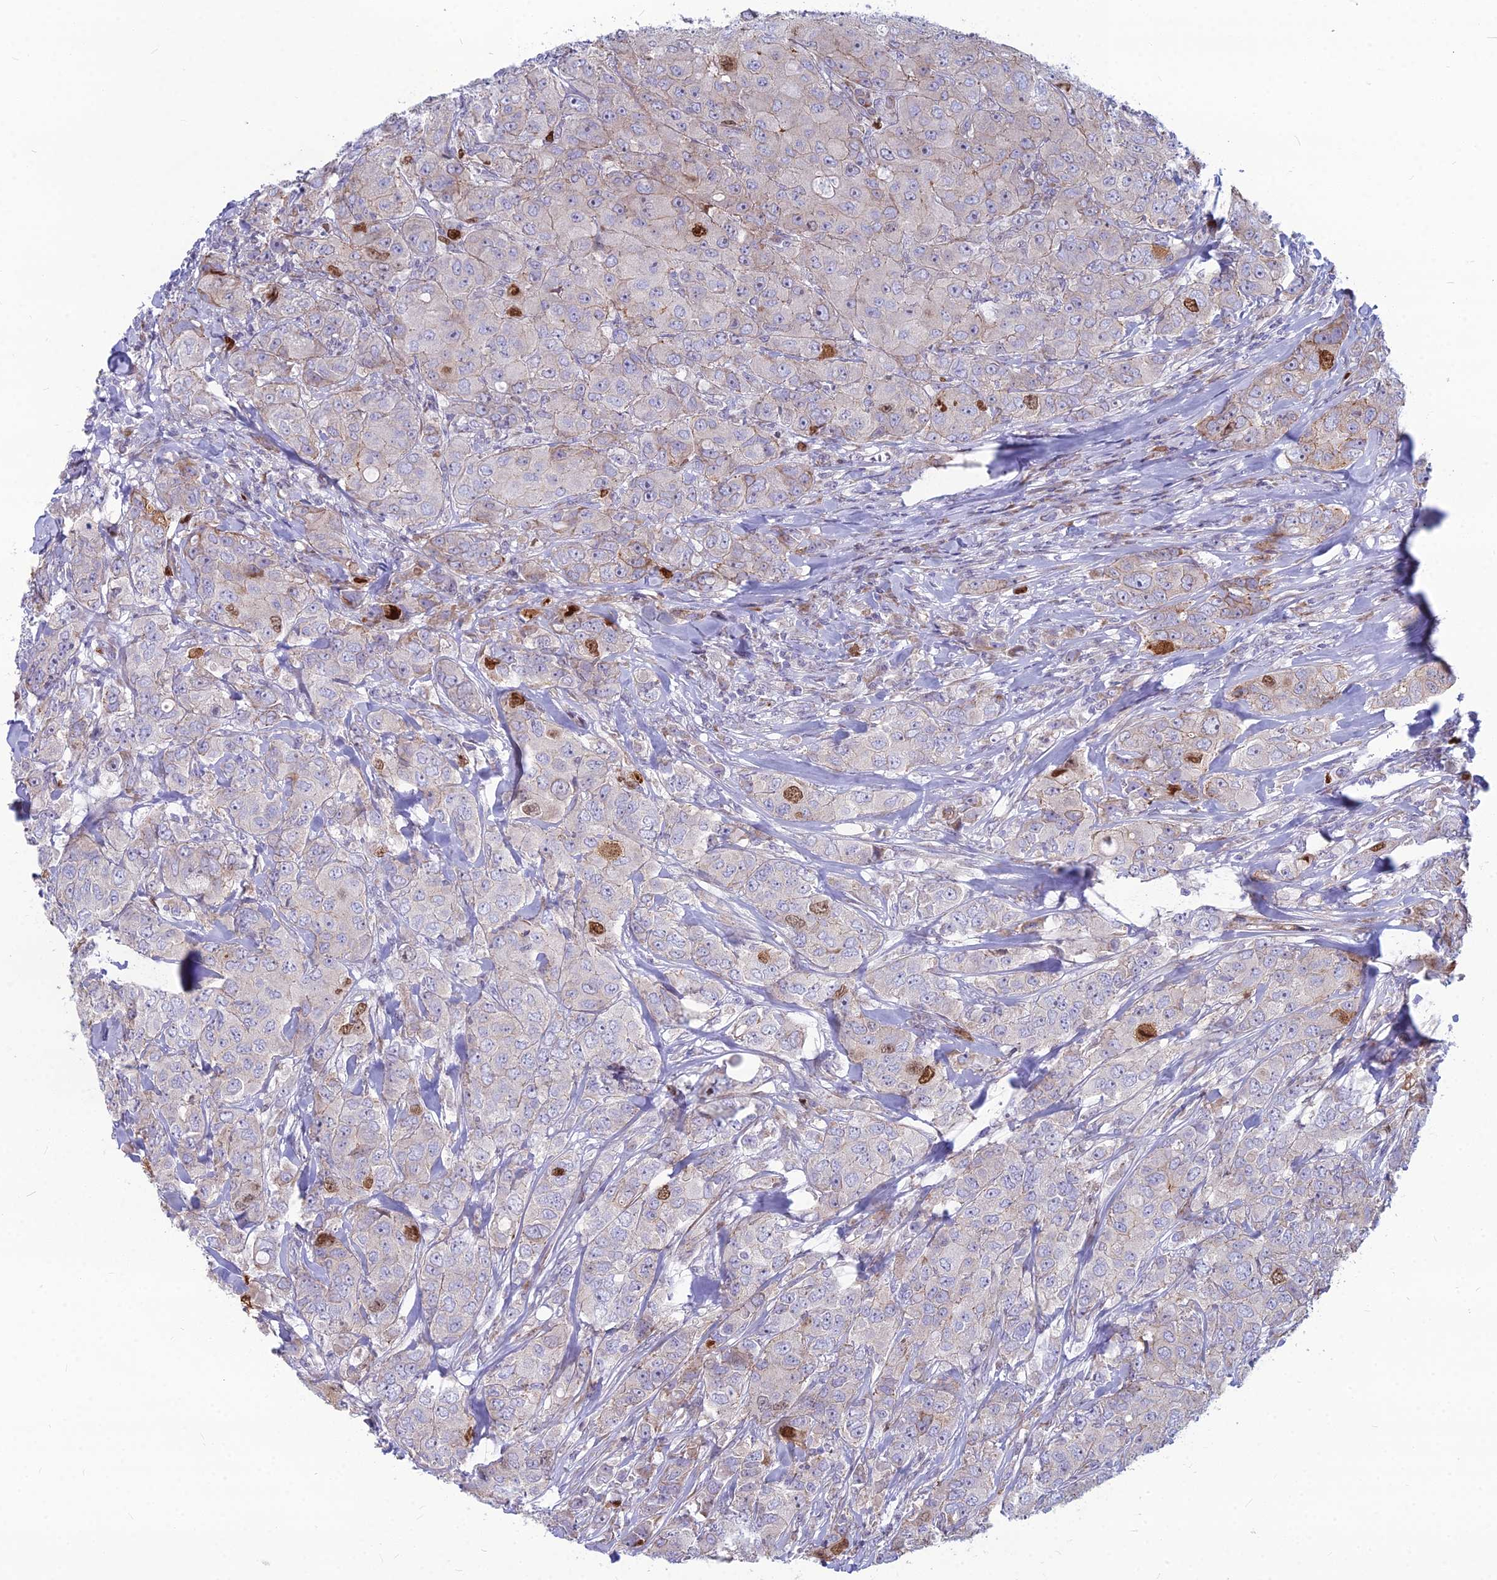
{"staining": {"intensity": "moderate", "quantity": "<25%", "location": "nuclear"}, "tissue": "breast cancer", "cell_type": "Tumor cells", "image_type": "cancer", "snomed": [{"axis": "morphology", "description": "Duct carcinoma"}, {"axis": "topography", "description": "Breast"}], "caption": "The micrograph shows immunohistochemical staining of infiltrating ductal carcinoma (breast). There is moderate nuclear positivity is identified in approximately <25% of tumor cells. The staining was performed using DAB (3,3'-diaminobenzidine) to visualize the protein expression in brown, while the nuclei were stained in blue with hematoxylin (Magnification: 20x).", "gene": "NUSAP1", "patient": {"sex": "female", "age": 43}}